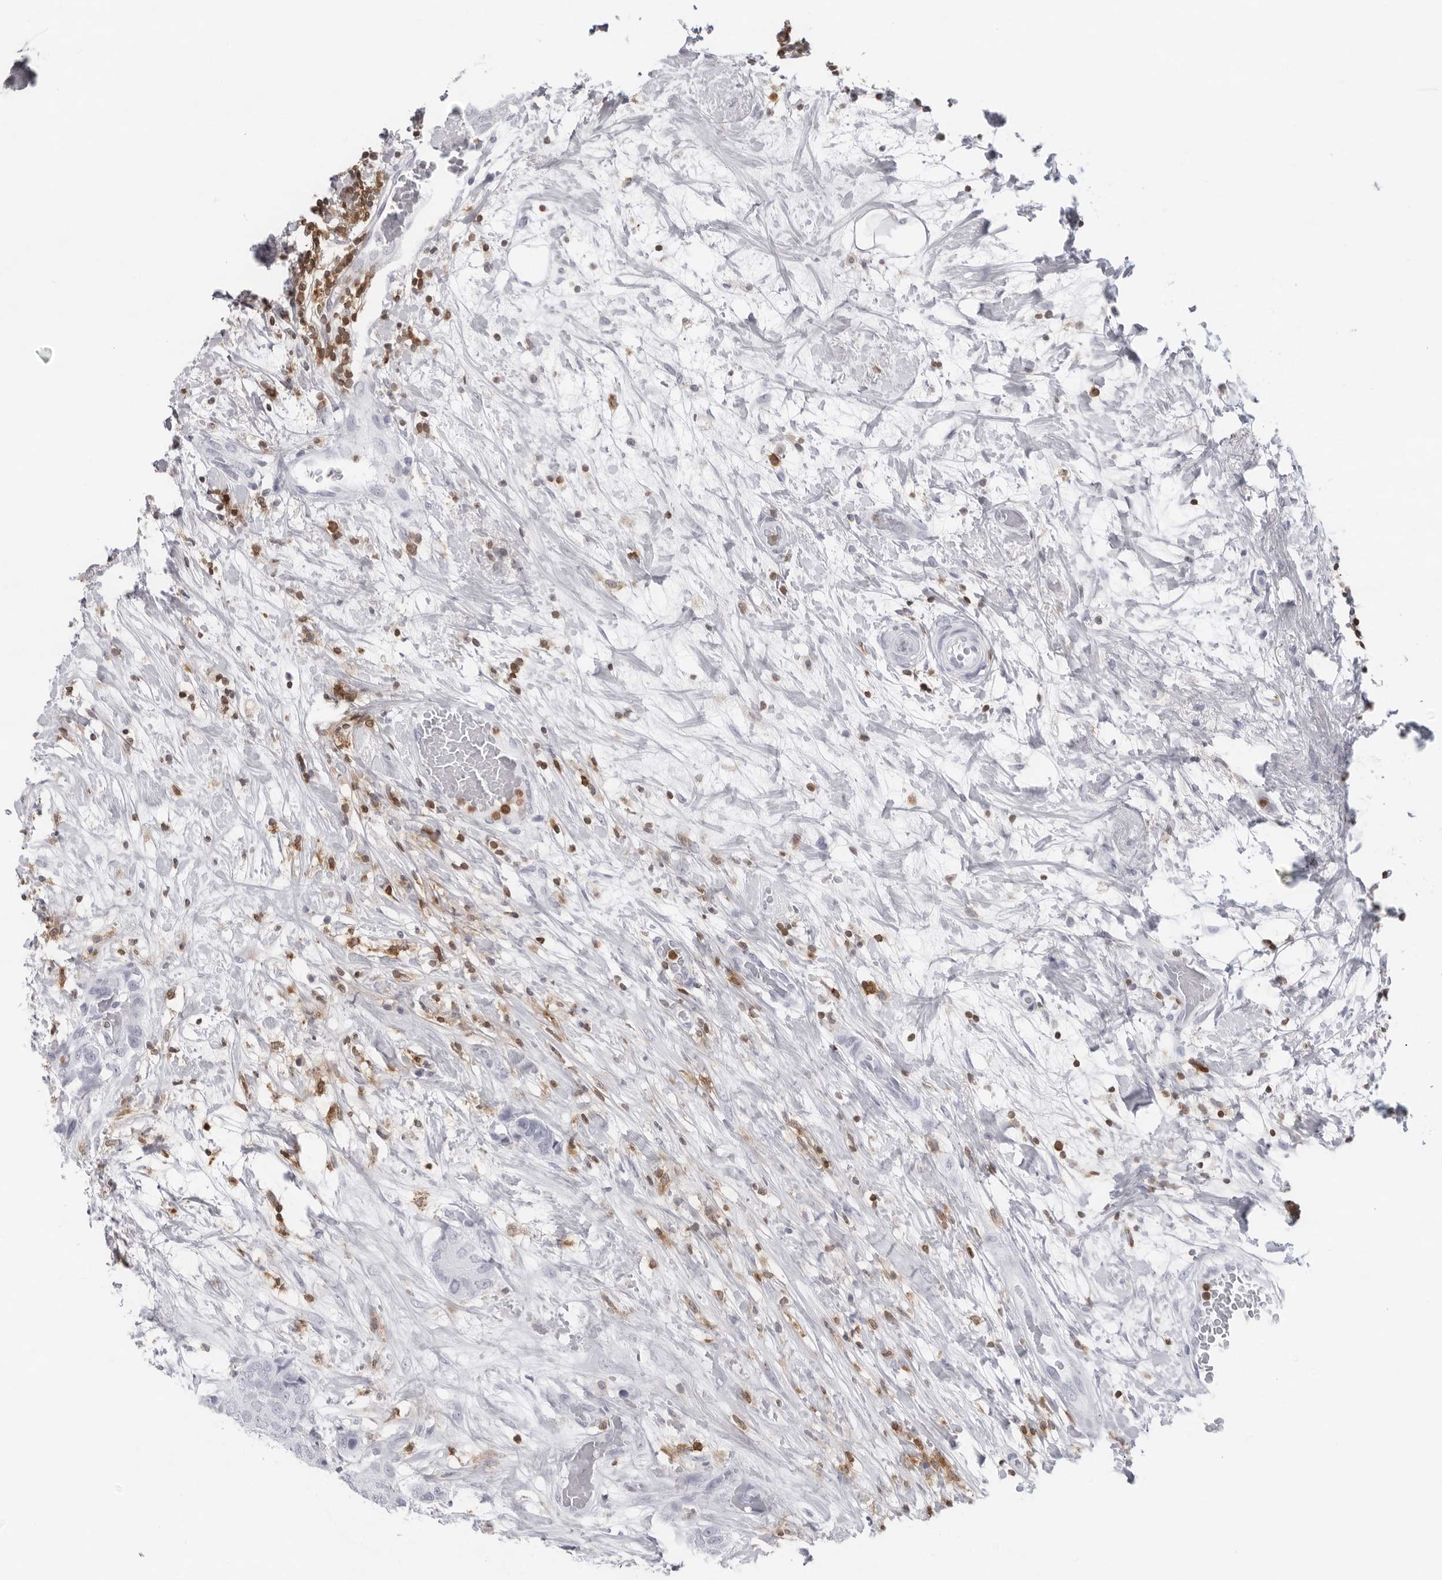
{"staining": {"intensity": "negative", "quantity": "none", "location": "none"}, "tissue": "breast cancer", "cell_type": "Tumor cells", "image_type": "cancer", "snomed": [{"axis": "morphology", "description": "Duct carcinoma"}, {"axis": "topography", "description": "Breast"}], "caption": "Protein analysis of breast infiltrating ductal carcinoma exhibits no significant staining in tumor cells. (Brightfield microscopy of DAB (3,3'-diaminobenzidine) immunohistochemistry at high magnification).", "gene": "FMNL1", "patient": {"sex": "female", "age": 62}}